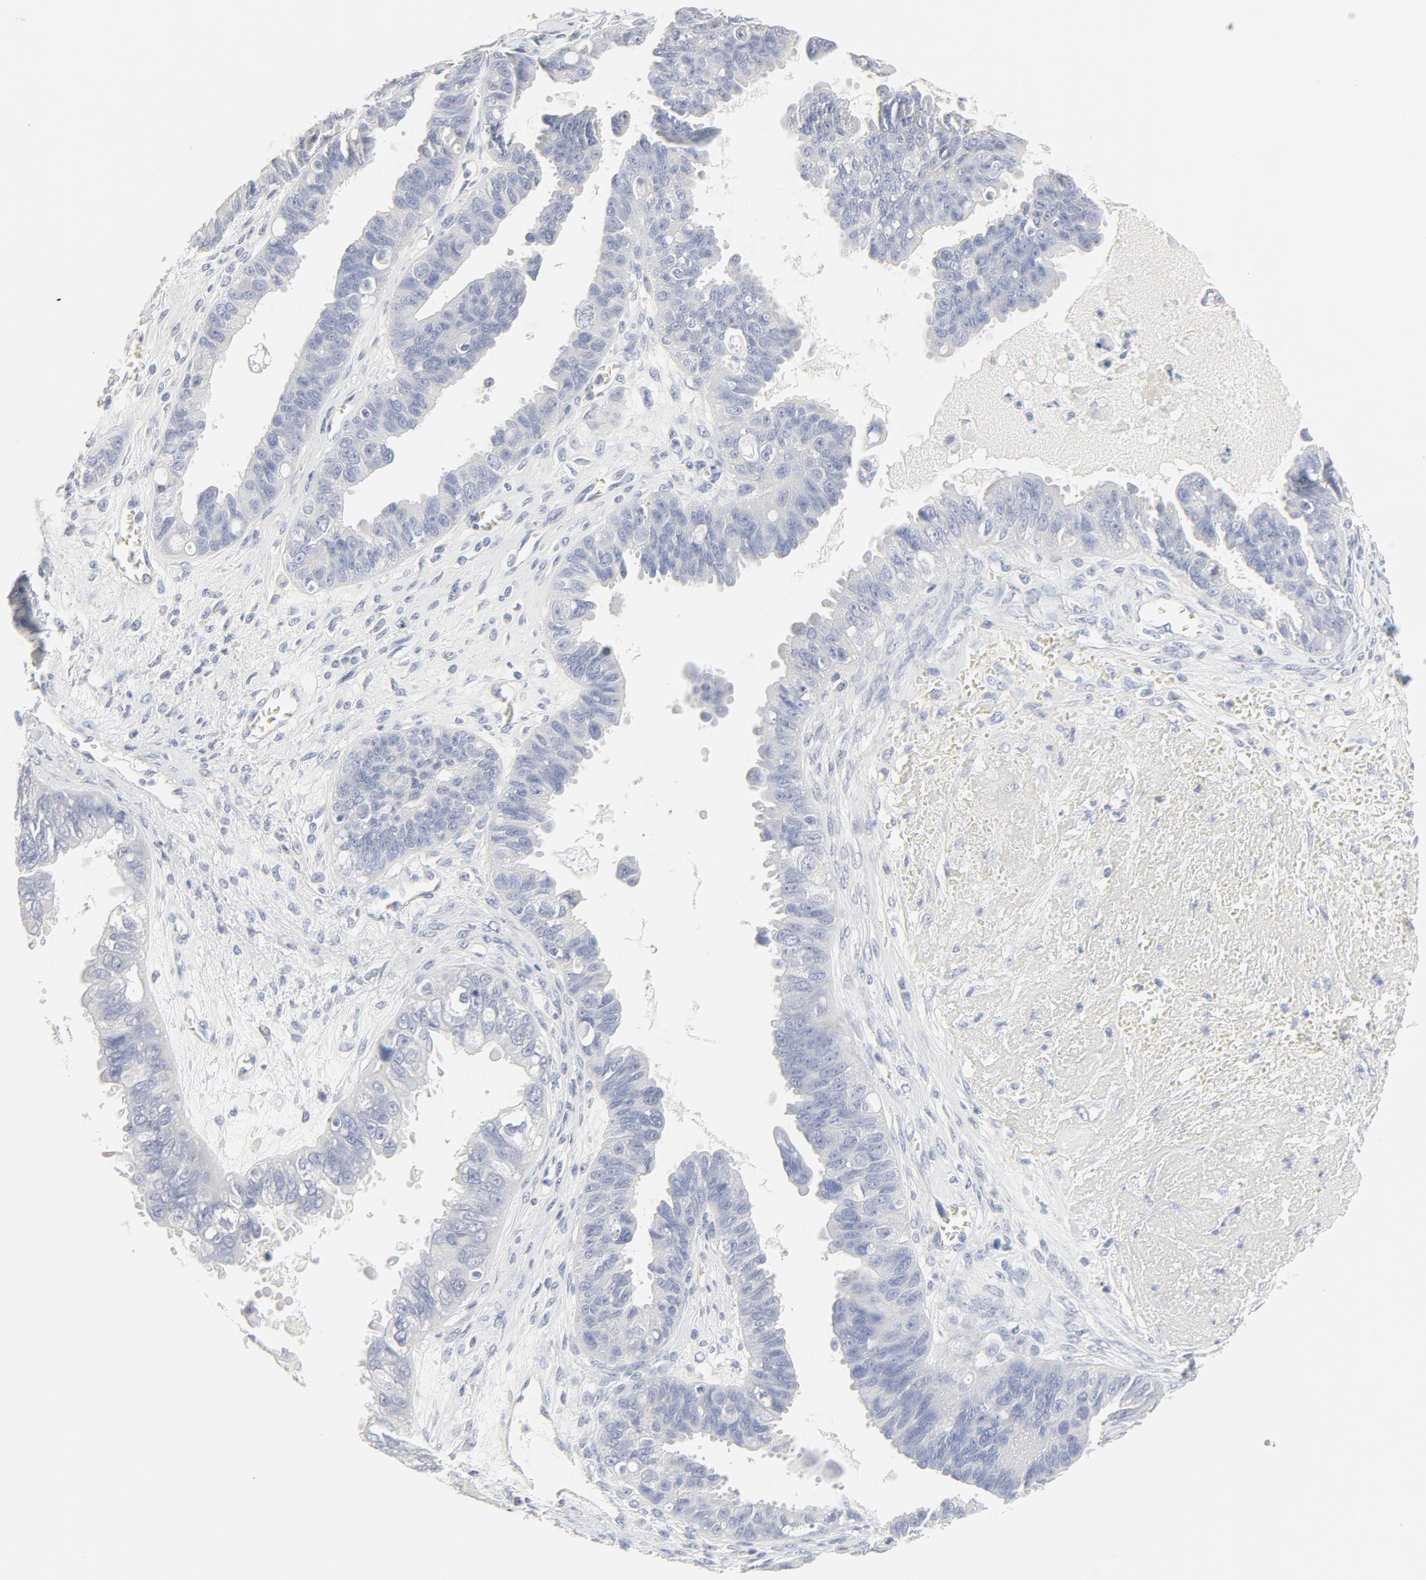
{"staining": {"intensity": "negative", "quantity": "none", "location": "none"}, "tissue": "ovarian cancer", "cell_type": "Tumor cells", "image_type": "cancer", "snomed": [{"axis": "morphology", "description": "Carcinoma, endometroid"}, {"axis": "topography", "description": "Ovary"}], "caption": "IHC of ovarian cancer (endometroid carcinoma) displays no expression in tumor cells. (Brightfield microscopy of DAB IHC at high magnification).", "gene": "FCGBP", "patient": {"sex": "female", "age": 85}}